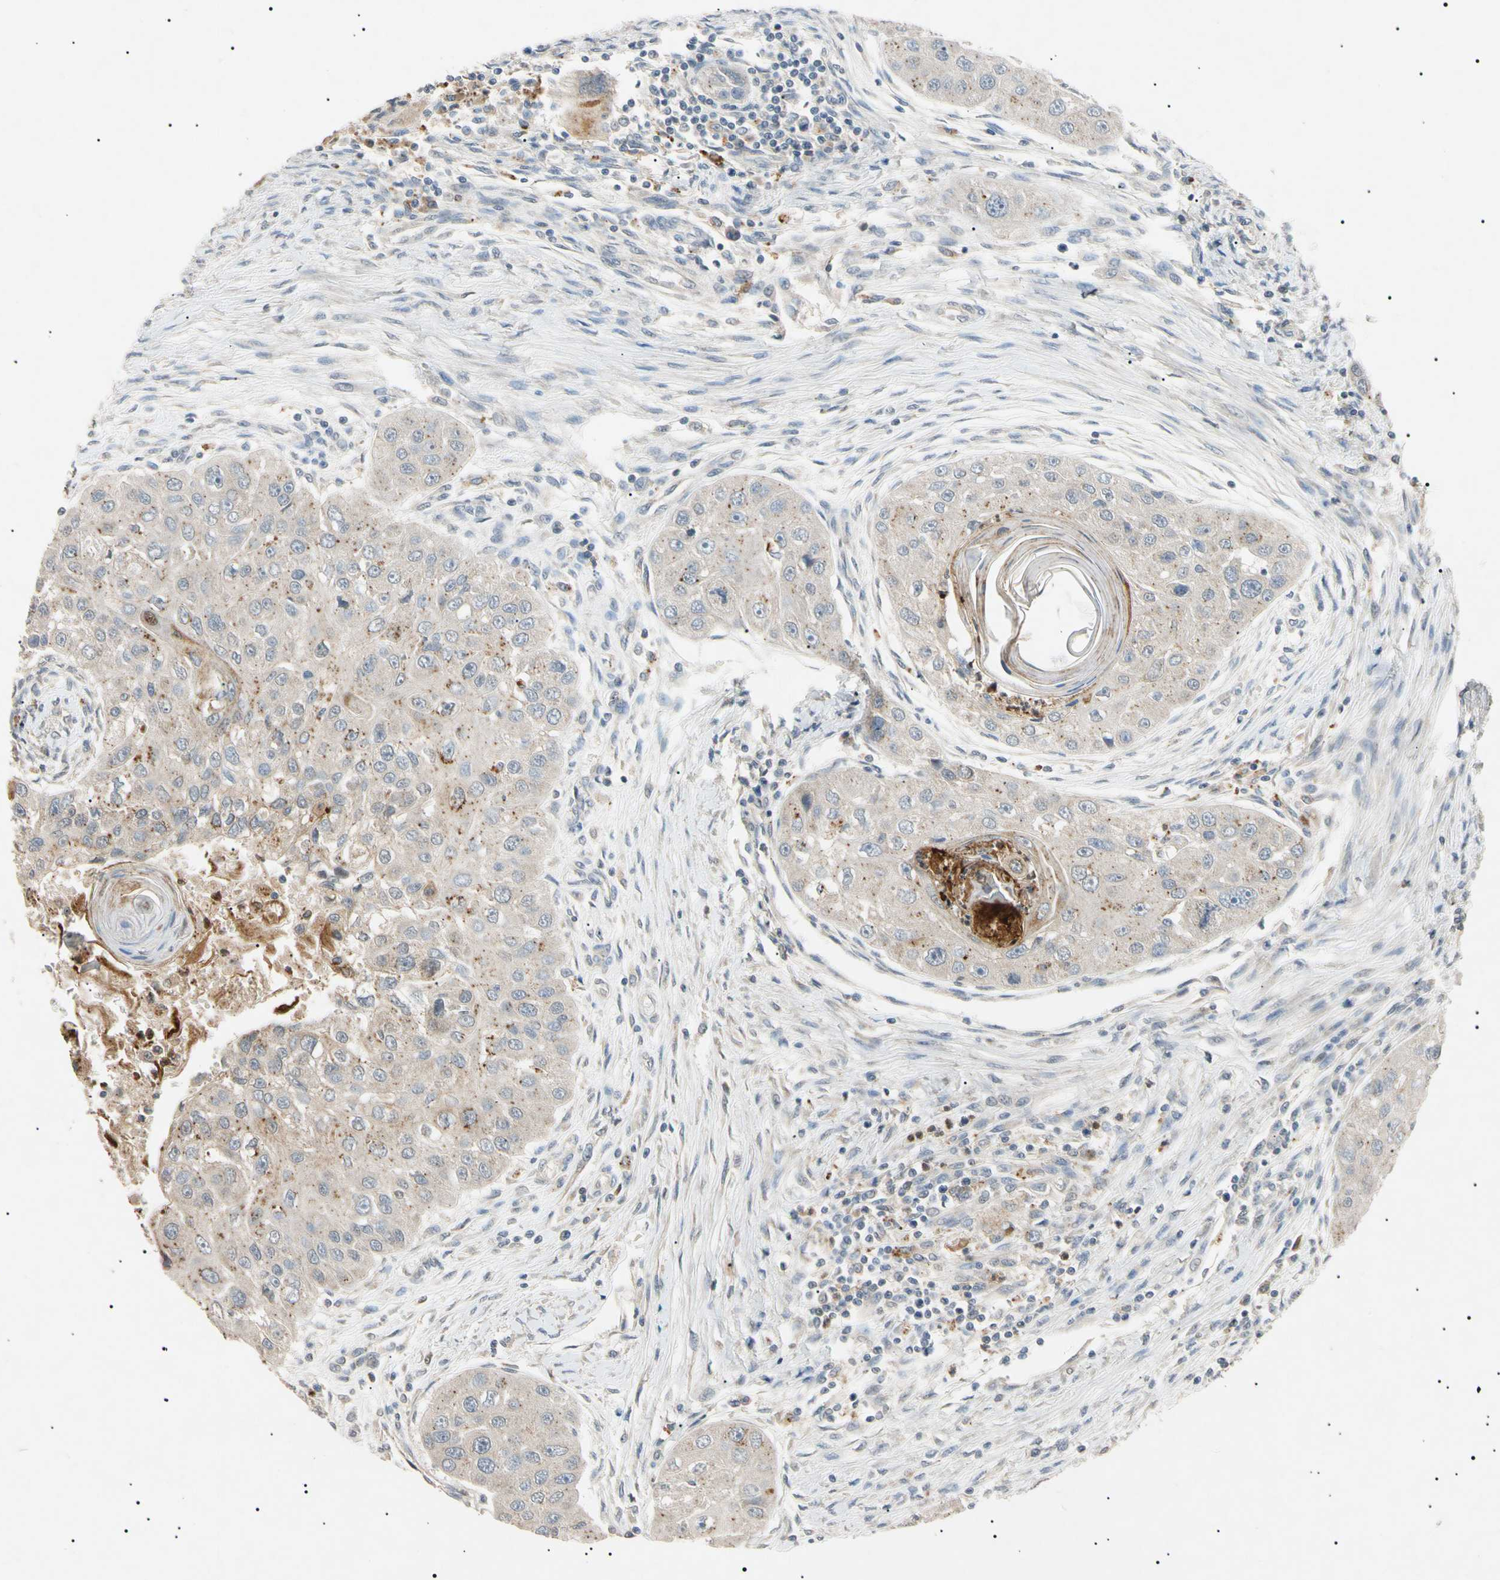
{"staining": {"intensity": "moderate", "quantity": "25%-75%", "location": "cytoplasmic/membranous"}, "tissue": "head and neck cancer", "cell_type": "Tumor cells", "image_type": "cancer", "snomed": [{"axis": "morphology", "description": "Normal tissue, NOS"}, {"axis": "morphology", "description": "Squamous cell carcinoma, NOS"}, {"axis": "topography", "description": "Skeletal muscle"}, {"axis": "topography", "description": "Head-Neck"}], "caption": "An immunohistochemistry photomicrograph of neoplastic tissue is shown. Protein staining in brown labels moderate cytoplasmic/membranous positivity in squamous cell carcinoma (head and neck) within tumor cells.", "gene": "TUBB4A", "patient": {"sex": "male", "age": 51}}